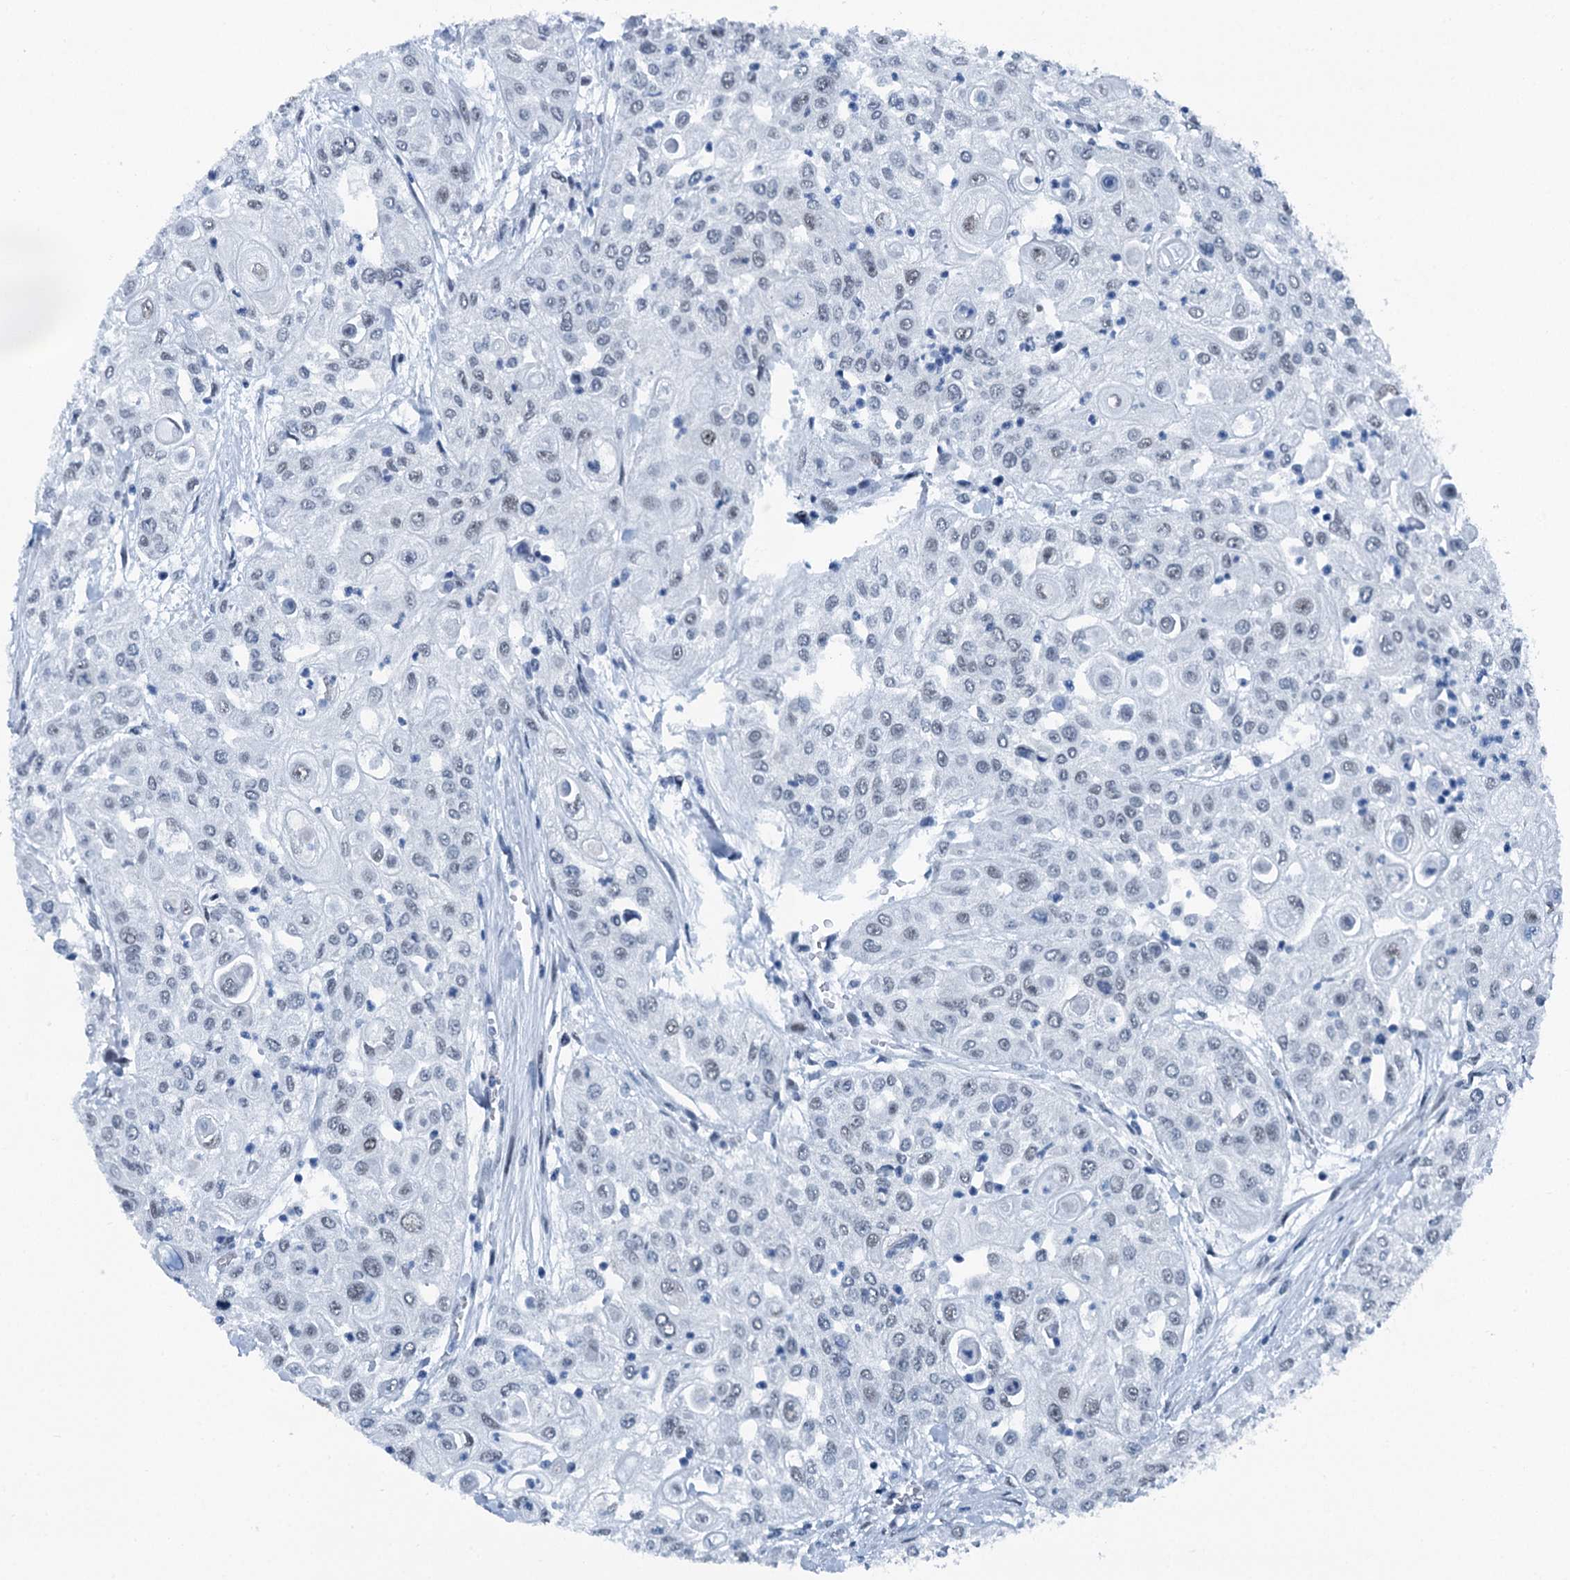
{"staining": {"intensity": "negative", "quantity": "none", "location": "none"}, "tissue": "urothelial cancer", "cell_type": "Tumor cells", "image_type": "cancer", "snomed": [{"axis": "morphology", "description": "Urothelial carcinoma, High grade"}, {"axis": "topography", "description": "Urinary bladder"}], "caption": "An immunohistochemistry image of urothelial carcinoma (high-grade) is shown. There is no staining in tumor cells of urothelial carcinoma (high-grade).", "gene": "TRPT1", "patient": {"sex": "female", "age": 79}}